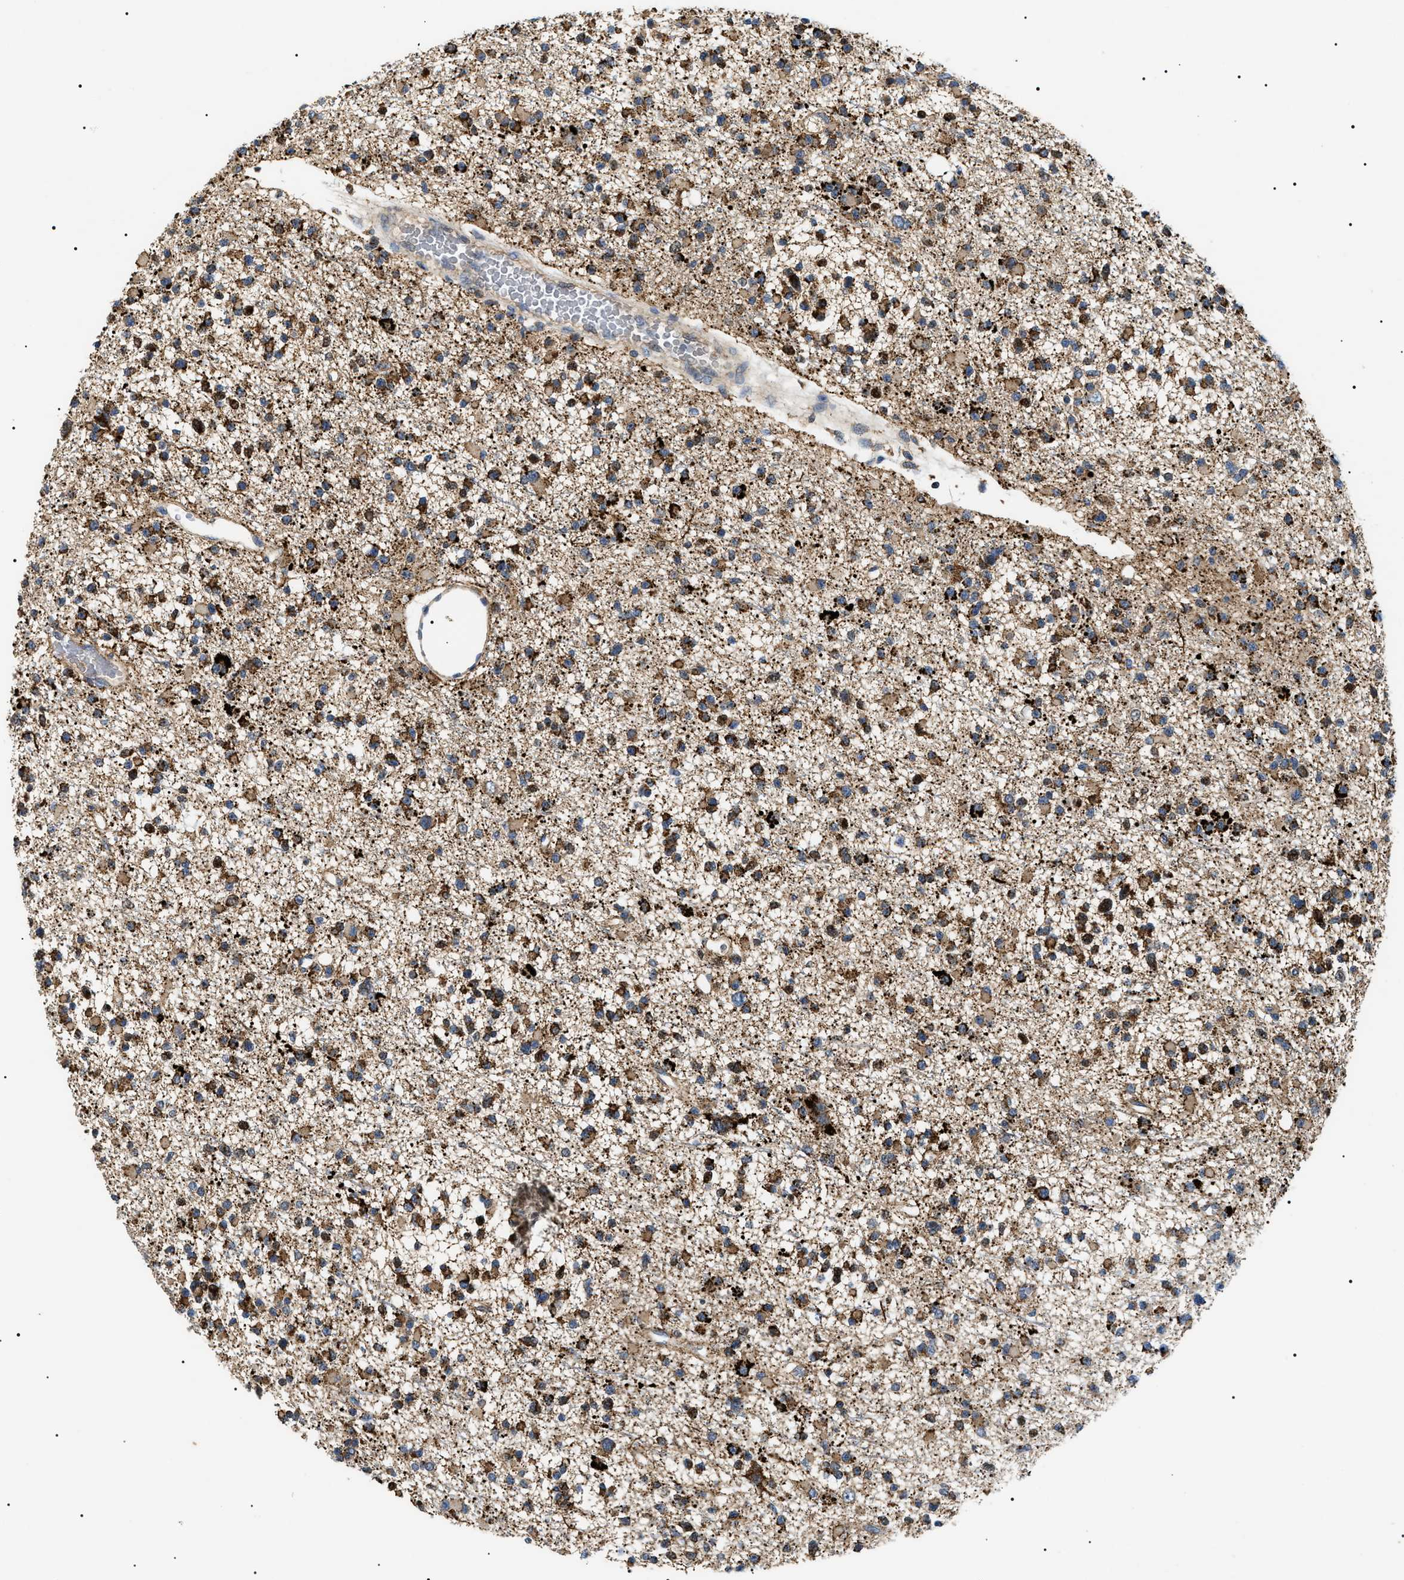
{"staining": {"intensity": "moderate", "quantity": ">75%", "location": "cytoplasmic/membranous"}, "tissue": "glioma", "cell_type": "Tumor cells", "image_type": "cancer", "snomed": [{"axis": "morphology", "description": "Glioma, malignant, Low grade"}, {"axis": "topography", "description": "Brain"}], "caption": "Glioma stained for a protein (brown) reveals moderate cytoplasmic/membranous positive positivity in about >75% of tumor cells.", "gene": "OXSM", "patient": {"sex": "female", "age": 22}}